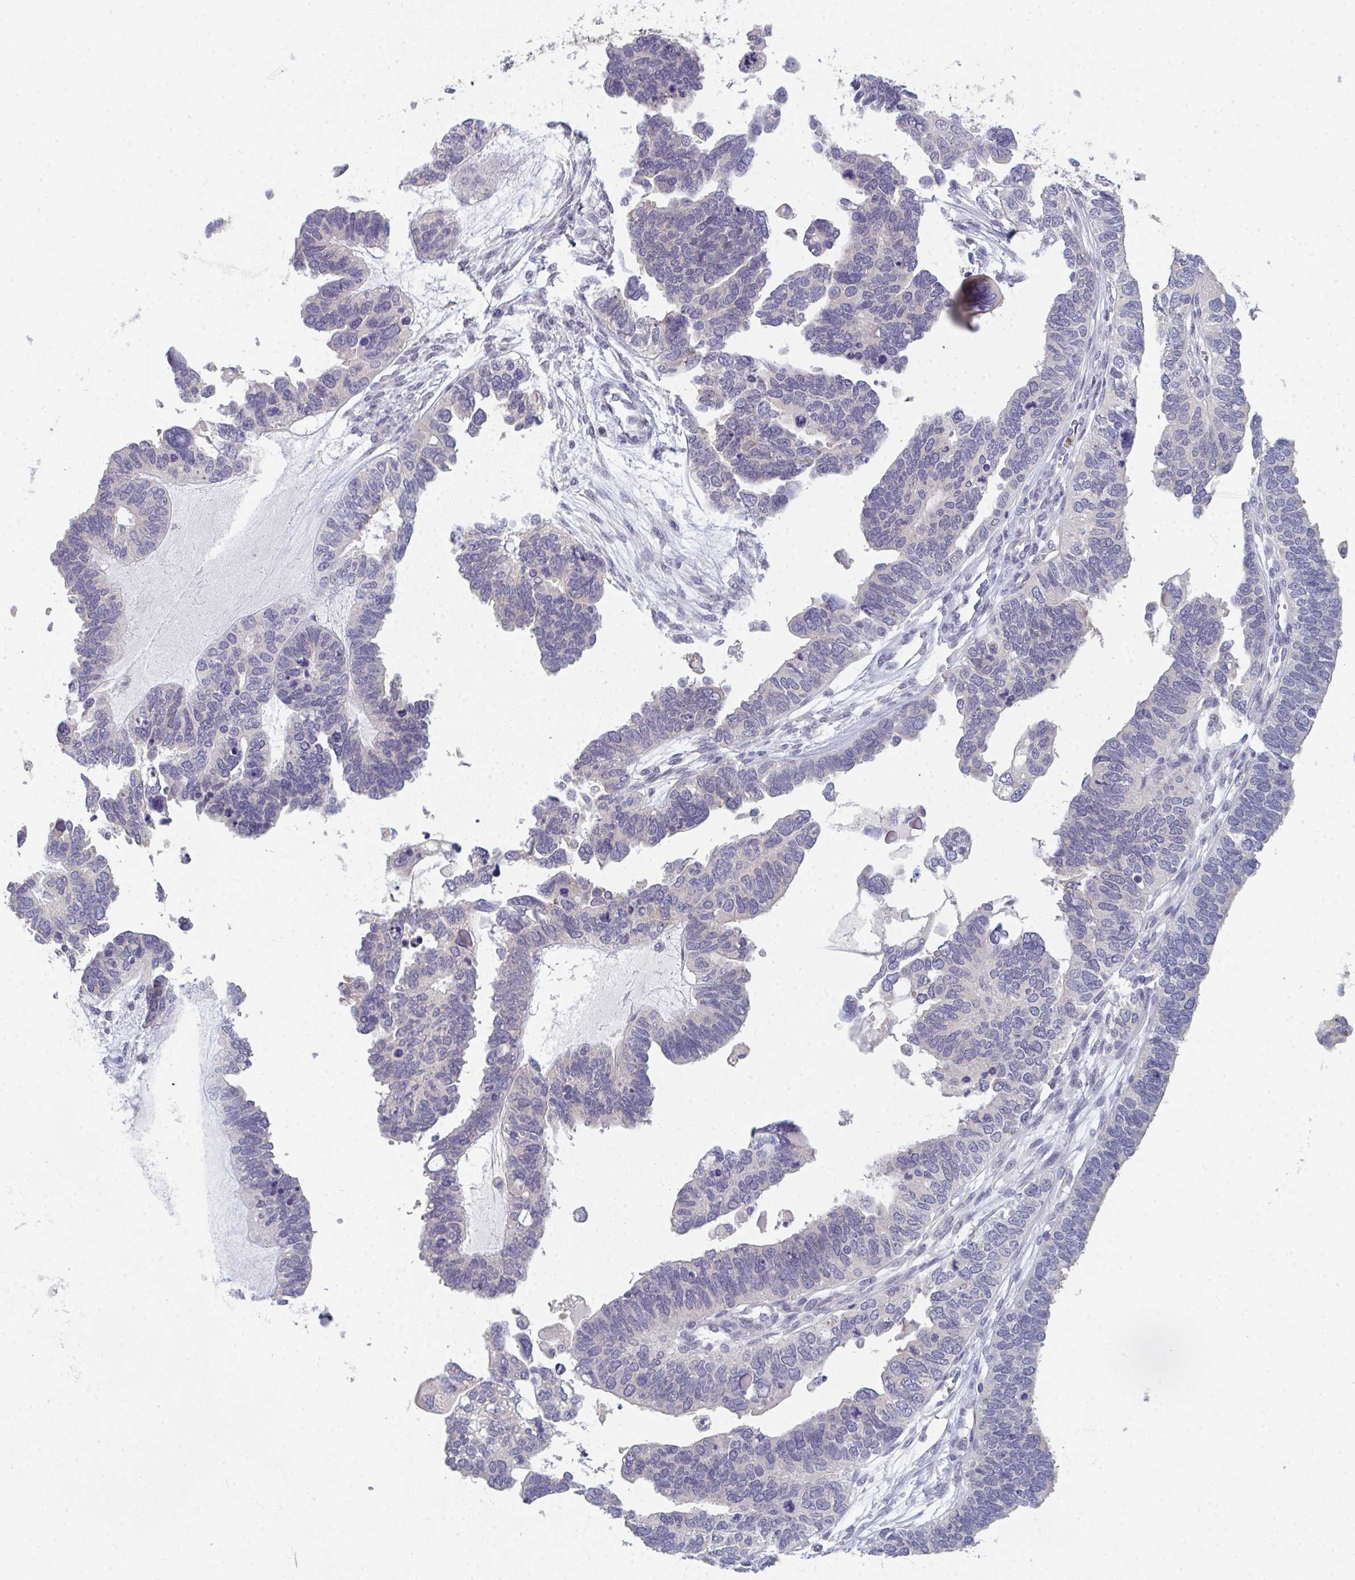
{"staining": {"intensity": "negative", "quantity": "none", "location": "none"}, "tissue": "ovarian cancer", "cell_type": "Tumor cells", "image_type": "cancer", "snomed": [{"axis": "morphology", "description": "Cystadenocarcinoma, serous, NOS"}, {"axis": "topography", "description": "Ovary"}], "caption": "DAB immunohistochemical staining of serous cystadenocarcinoma (ovarian) displays no significant positivity in tumor cells.", "gene": "RIOK1", "patient": {"sex": "female", "age": 51}}